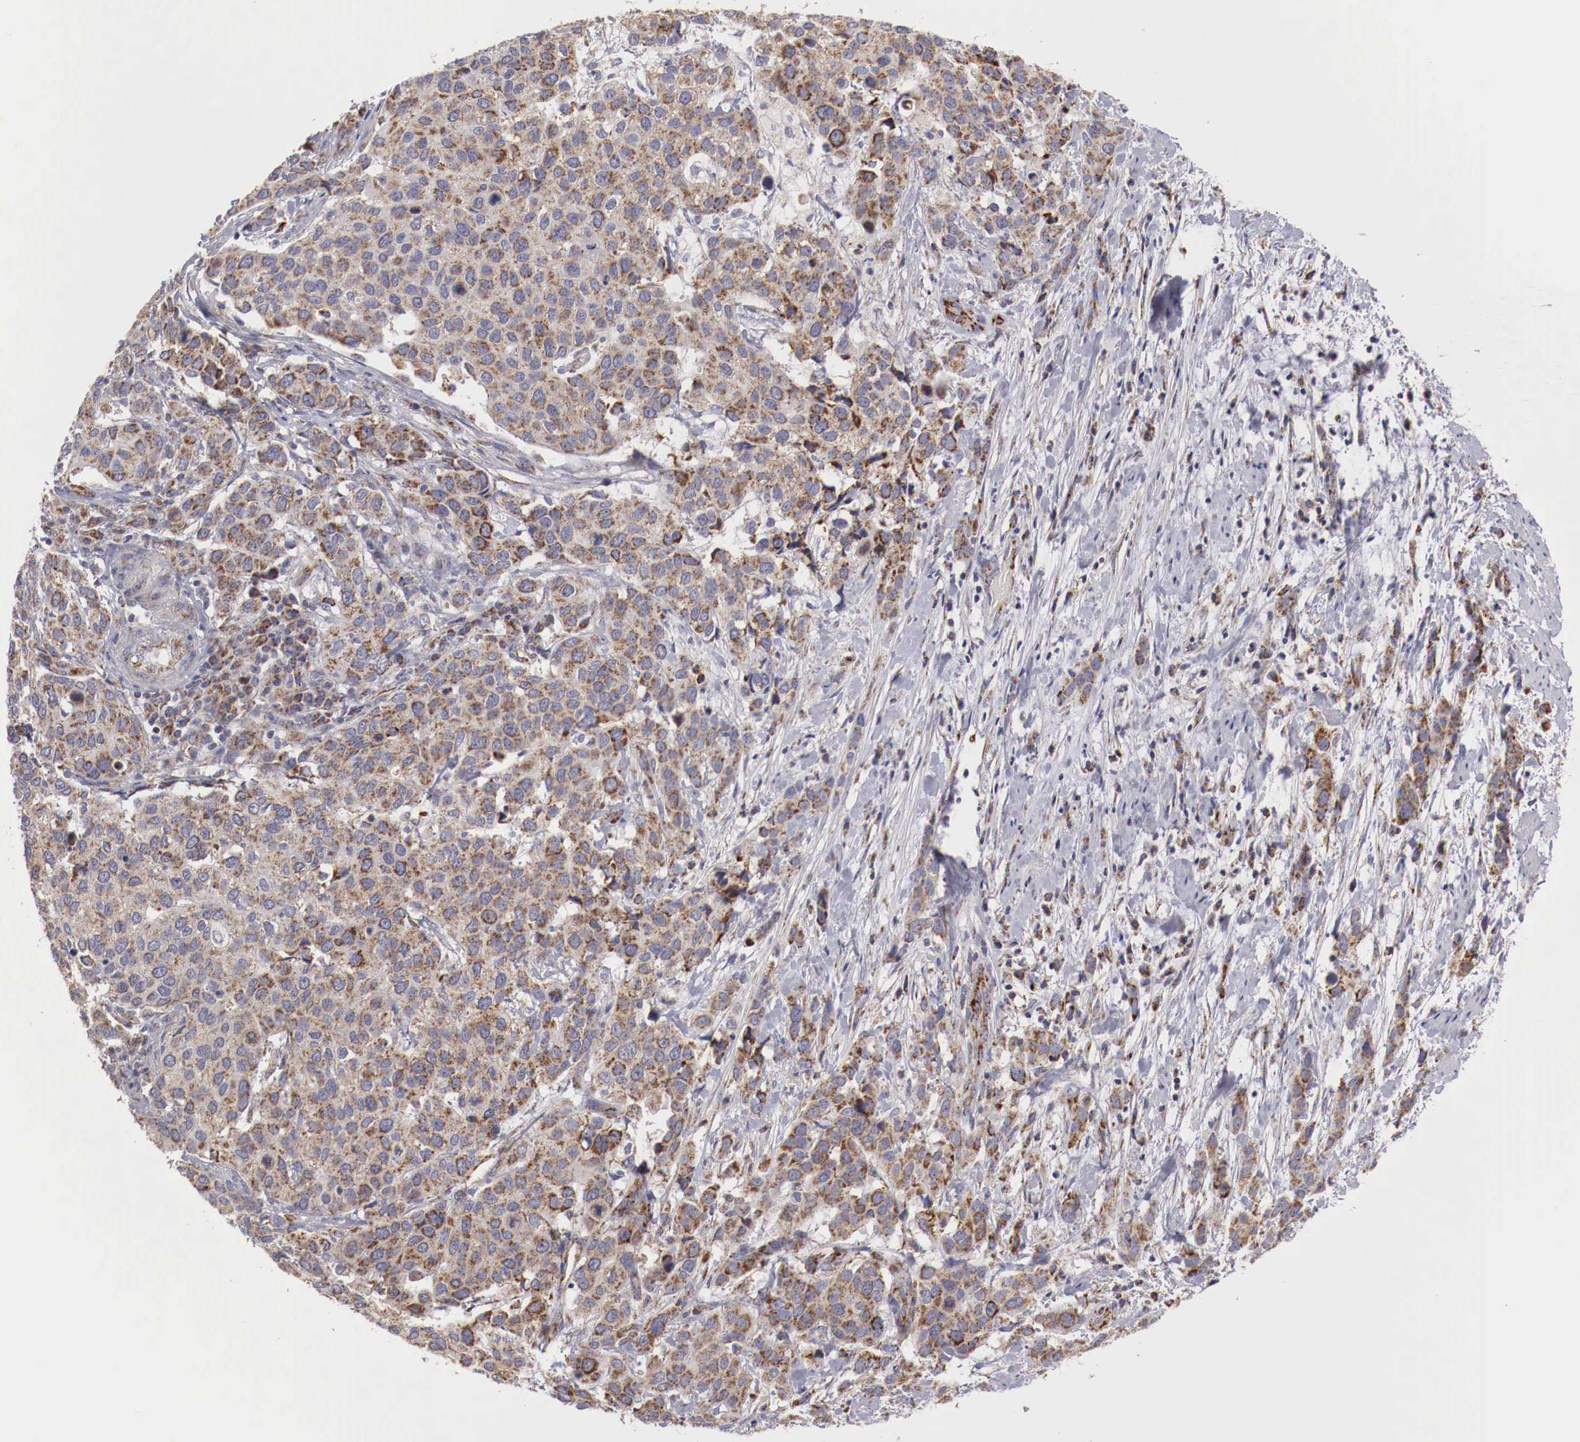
{"staining": {"intensity": "moderate", "quantity": ">75%", "location": "cytoplasmic/membranous"}, "tissue": "cervical cancer", "cell_type": "Tumor cells", "image_type": "cancer", "snomed": [{"axis": "morphology", "description": "Squamous cell carcinoma, NOS"}, {"axis": "topography", "description": "Cervix"}], "caption": "Tumor cells show medium levels of moderate cytoplasmic/membranous staining in approximately >75% of cells in human squamous cell carcinoma (cervical).", "gene": "XPNPEP3", "patient": {"sex": "female", "age": 54}}